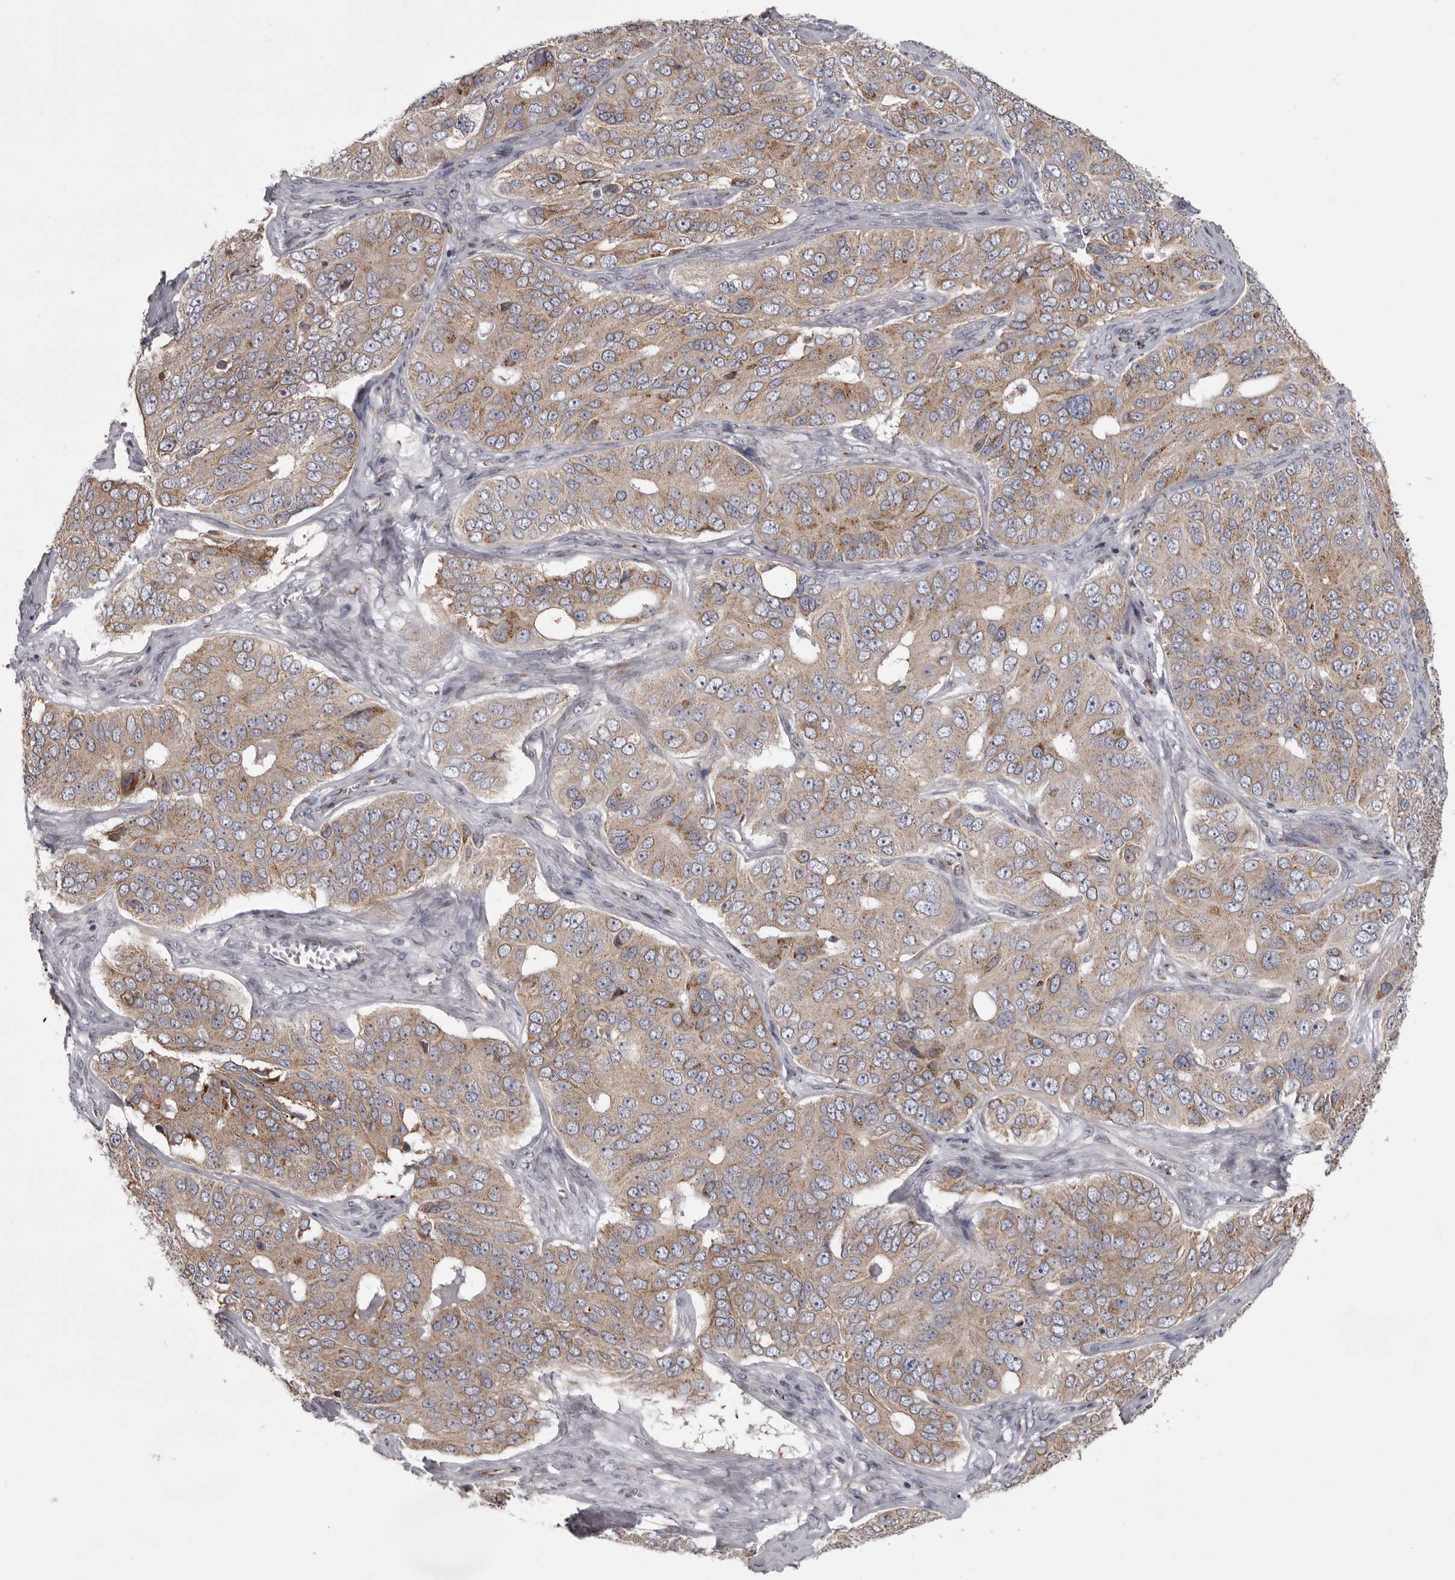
{"staining": {"intensity": "moderate", "quantity": "<25%", "location": "cytoplasmic/membranous"}, "tissue": "ovarian cancer", "cell_type": "Tumor cells", "image_type": "cancer", "snomed": [{"axis": "morphology", "description": "Carcinoma, endometroid"}, {"axis": "topography", "description": "Ovary"}], "caption": "This is an image of IHC staining of ovarian cancer (endometroid carcinoma), which shows moderate staining in the cytoplasmic/membranous of tumor cells.", "gene": "WDR47", "patient": {"sex": "female", "age": 51}}